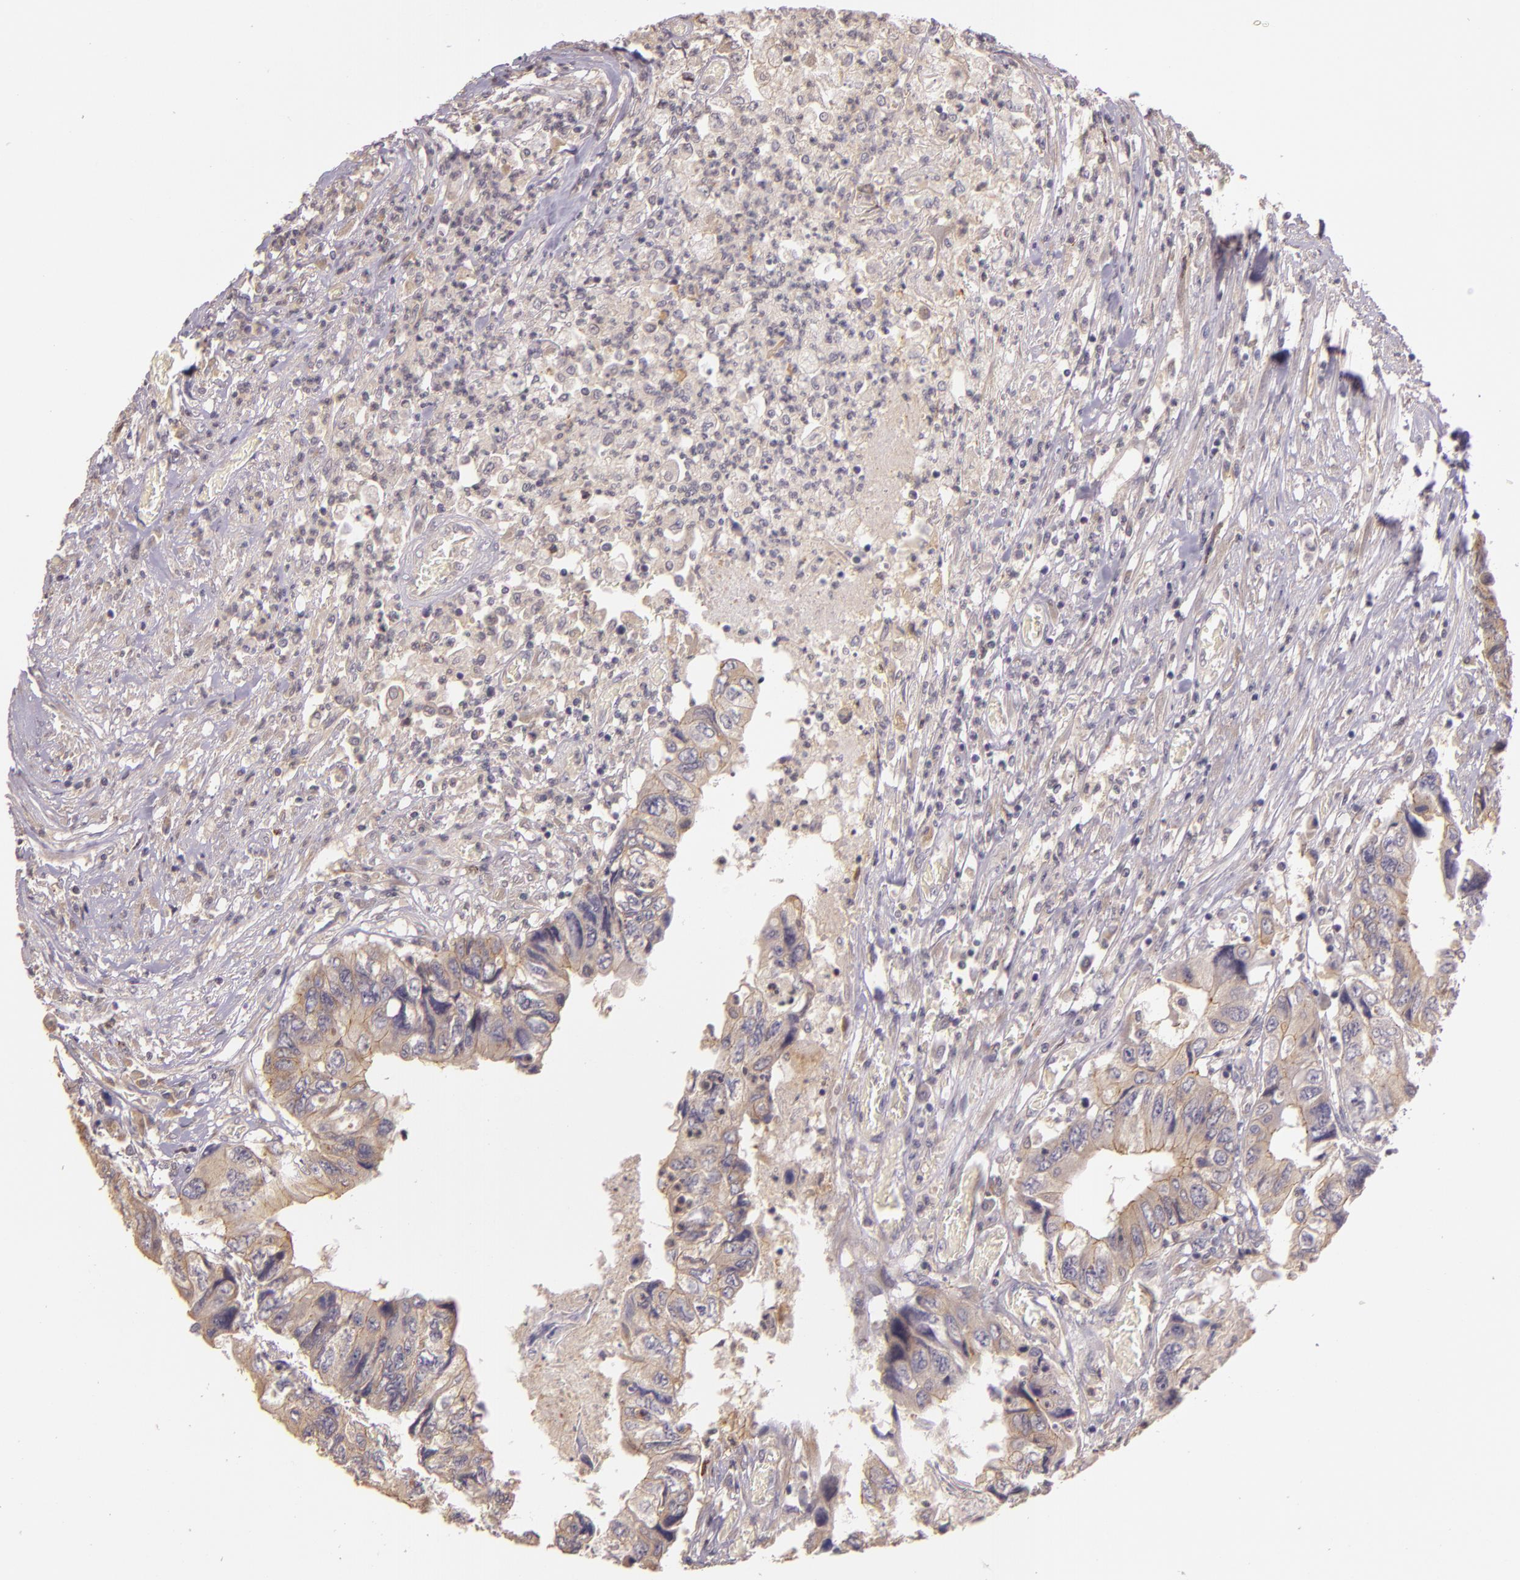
{"staining": {"intensity": "weak", "quantity": ">75%", "location": "cytoplasmic/membranous"}, "tissue": "colorectal cancer", "cell_type": "Tumor cells", "image_type": "cancer", "snomed": [{"axis": "morphology", "description": "Adenocarcinoma, NOS"}, {"axis": "topography", "description": "Rectum"}], "caption": "This is a photomicrograph of IHC staining of colorectal cancer (adenocarcinoma), which shows weak positivity in the cytoplasmic/membranous of tumor cells.", "gene": "ARMH4", "patient": {"sex": "female", "age": 82}}